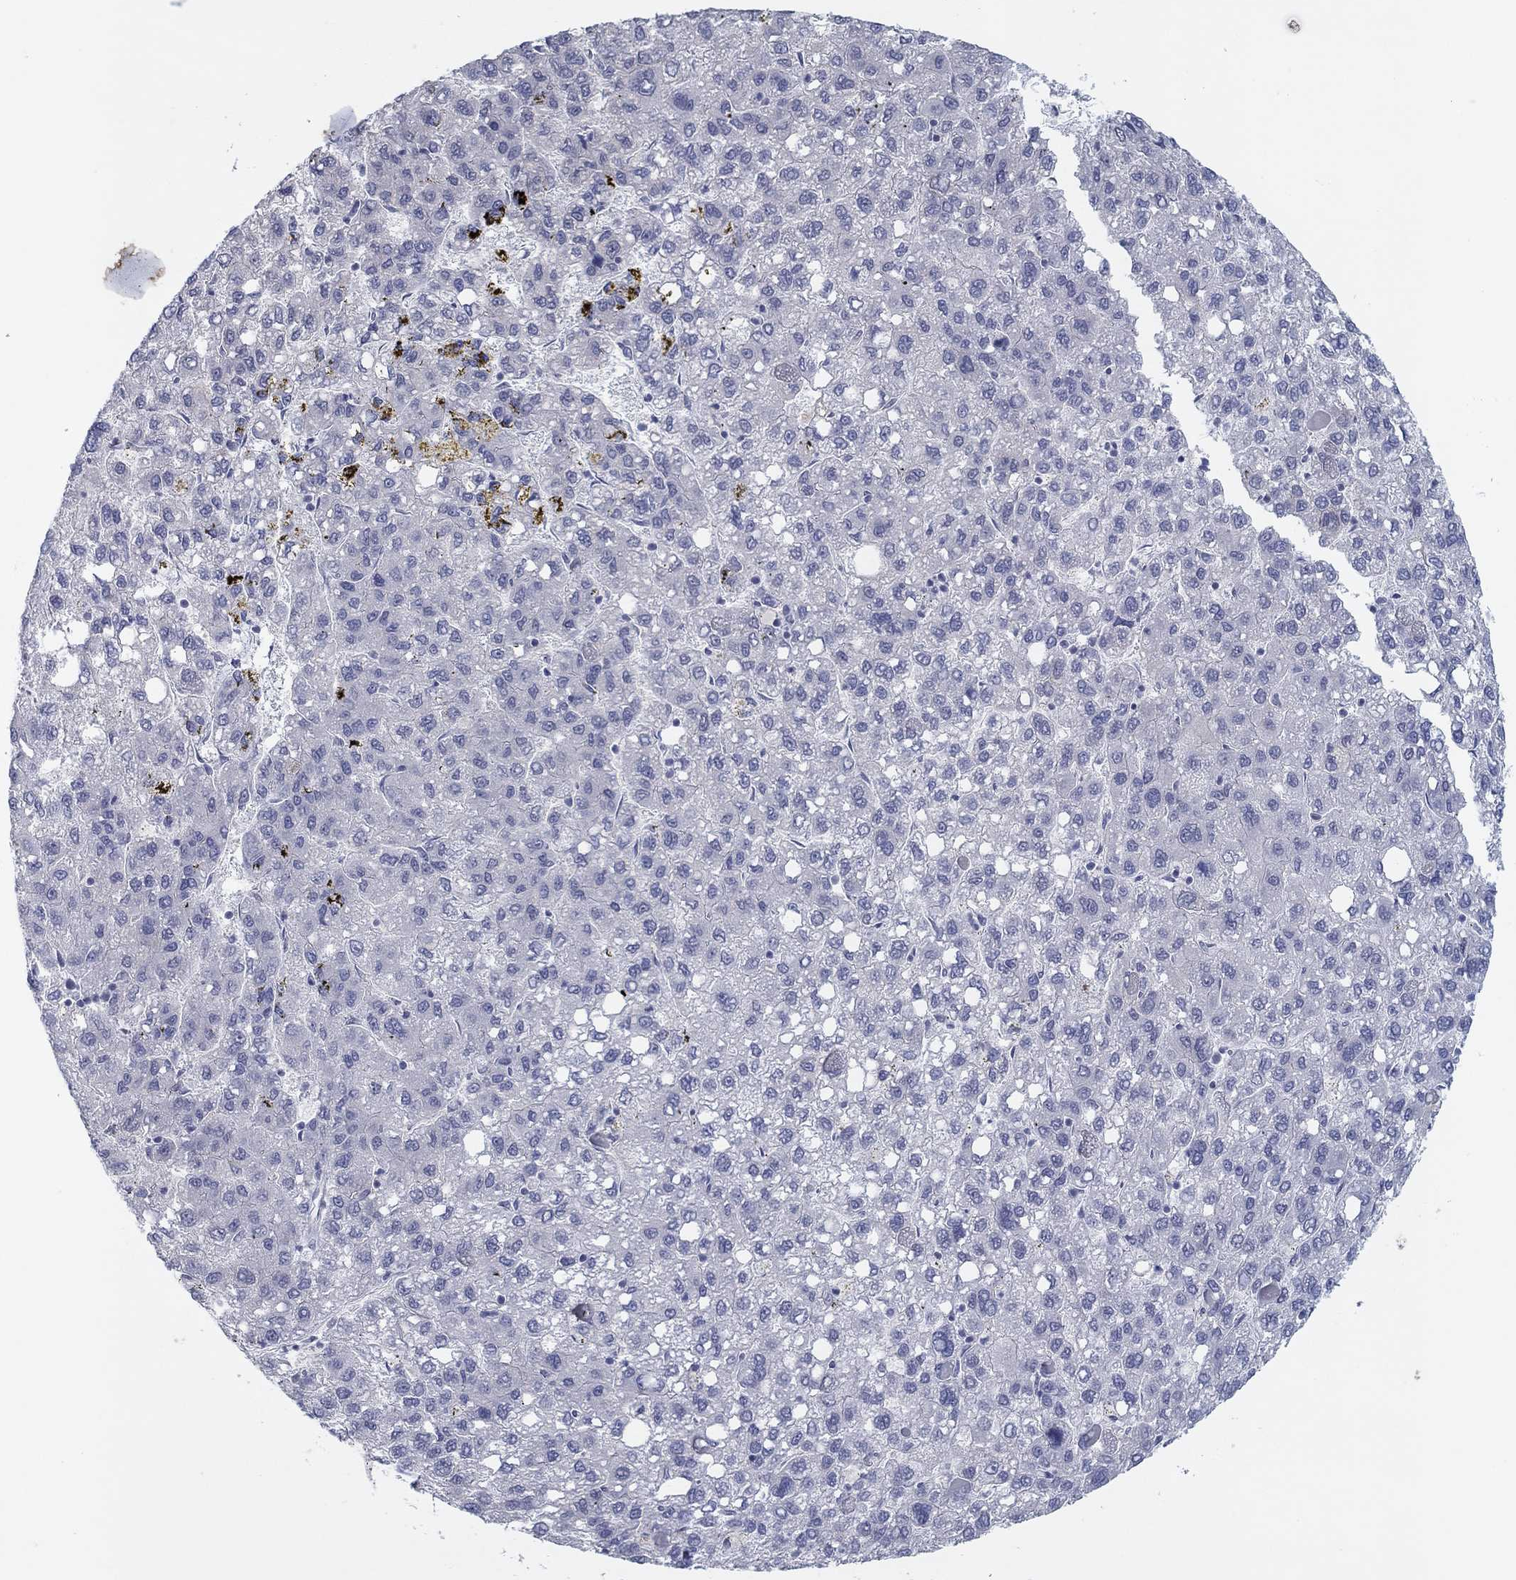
{"staining": {"intensity": "negative", "quantity": "none", "location": "none"}, "tissue": "liver cancer", "cell_type": "Tumor cells", "image_type": "cancer", "snomed": [{"axis": "morphology", "description": "Carcinoma, Hepatocellular, NOS"}, {"axis": "topography", "description": "Liver"}], "caption": "This is an IHC micrograph of human hepatocellular carcinoma (liver). There is no staining in tumor cells.", "gene": "SLC22A2", "patient": {"sex": "female", "age": 82}}